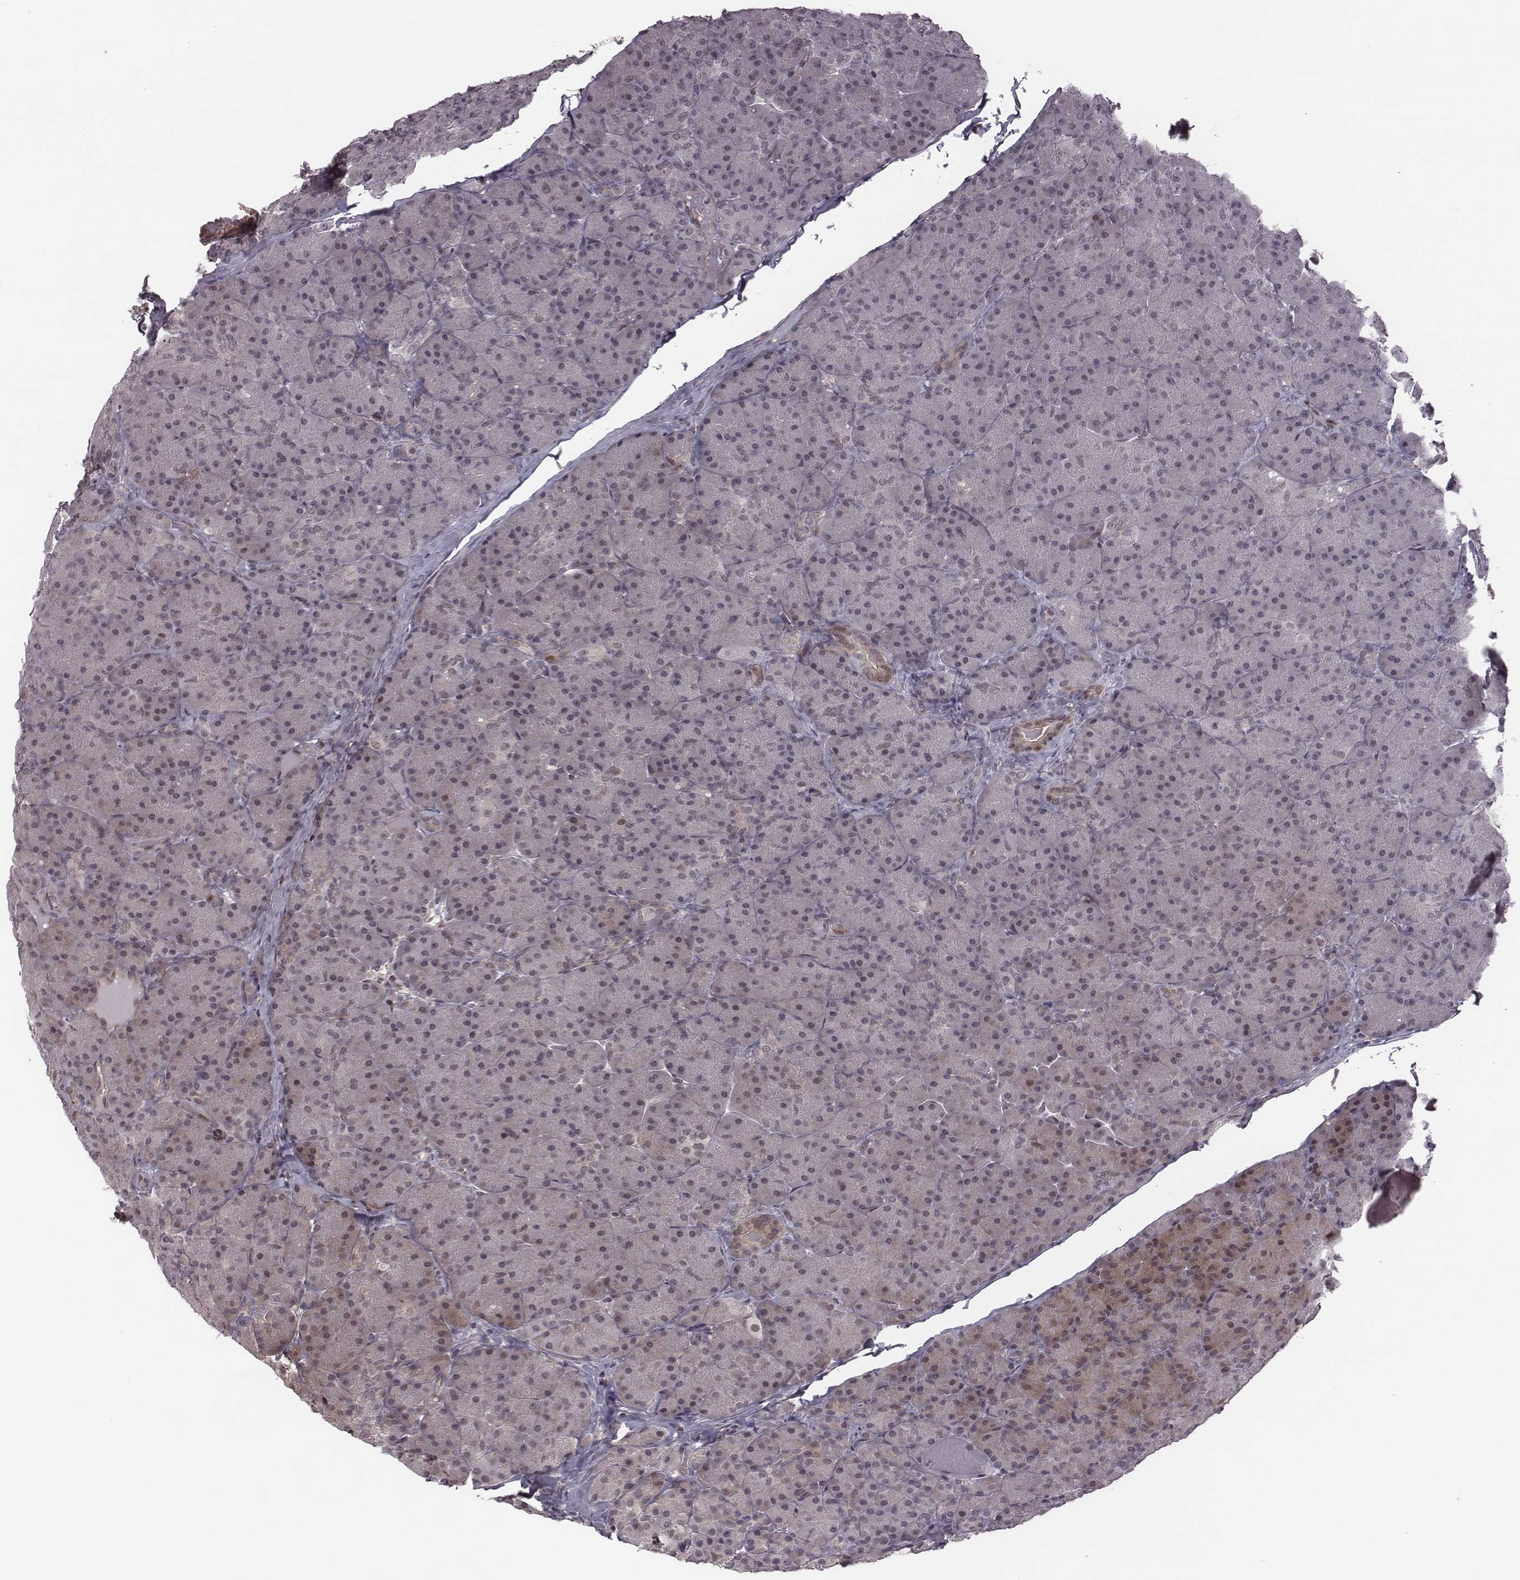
{"staining": {"intensity": "negative", "quantity": "none", "location": "none"}, "tissue": "pancreas", "cell_type": "Exocrine glandular cells", "image_type": "normal", "snomed": [{"axis": "morphology", "description": "Normal tissue, NOS"}, {"axis": "topography", "description": "Pancreas"}], "caption": "This is an IHC histopathology image of benign human pancreas. There is no staining in exocrine glandular cells.", "gene": "RPL3", "patient": {"sex": "male", "age": 57}}